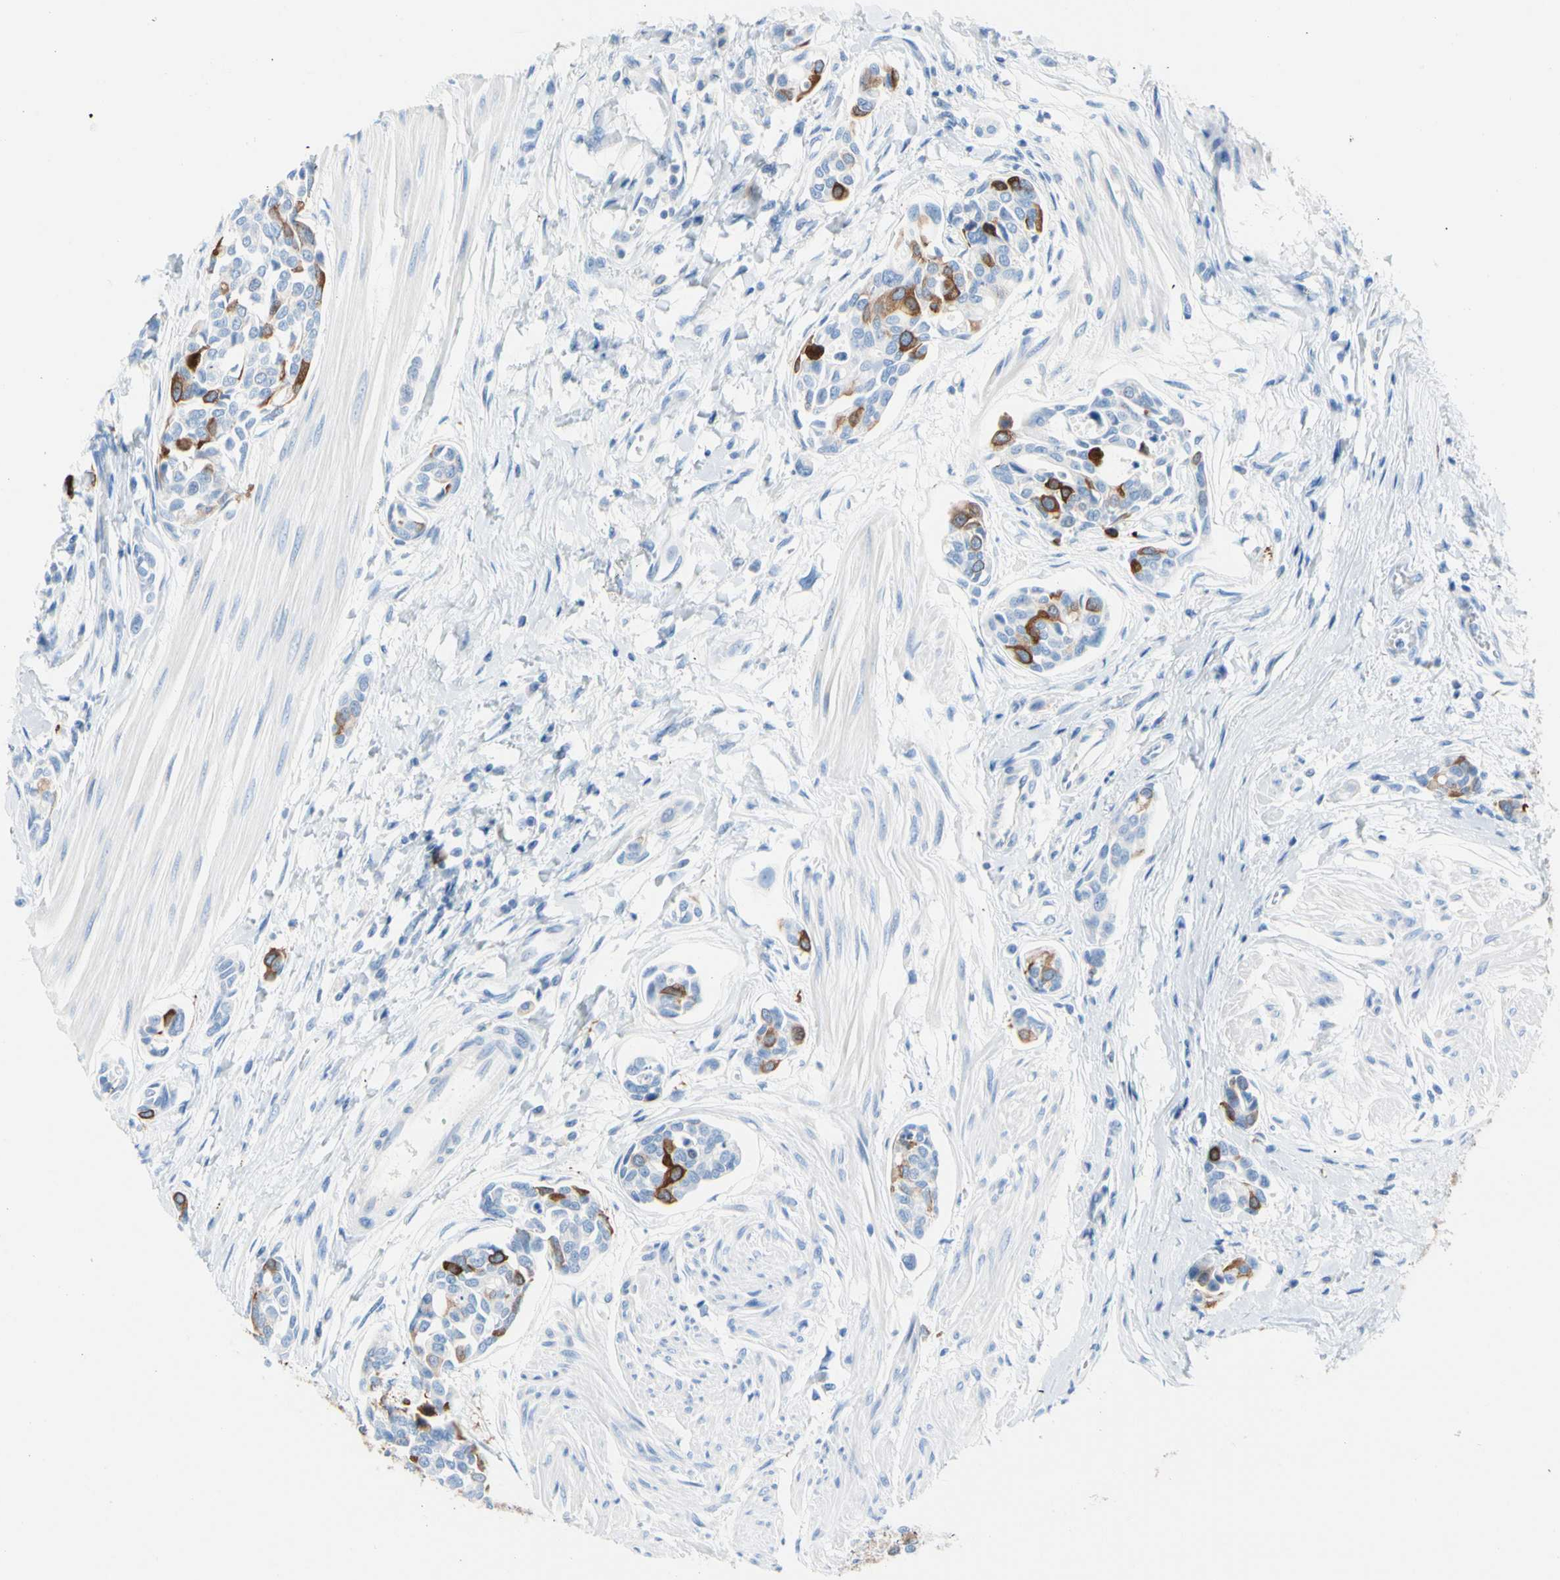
{"staining": {"intensity": "moderate", "quantity": "<25%", "location": "cytoplasmic/membranous"}, "tissue": "urothelial cancer", "cell_type": "Tumor cells", "image_type": "cancer", "snomed": [{"axis": "morphology", "description": "Urothelial carcinoma, High grade"}, {"axis": "topography", "description": "Urinary bladder"}], "caption": "Urothelial cancer stained with a brown dye demonstrates moderate cytoplasmic/membranous positive positivity in approximately <25% of tumor cells.", "gene": "TACC3", "patient": {"sex": "male", "age": 78}}